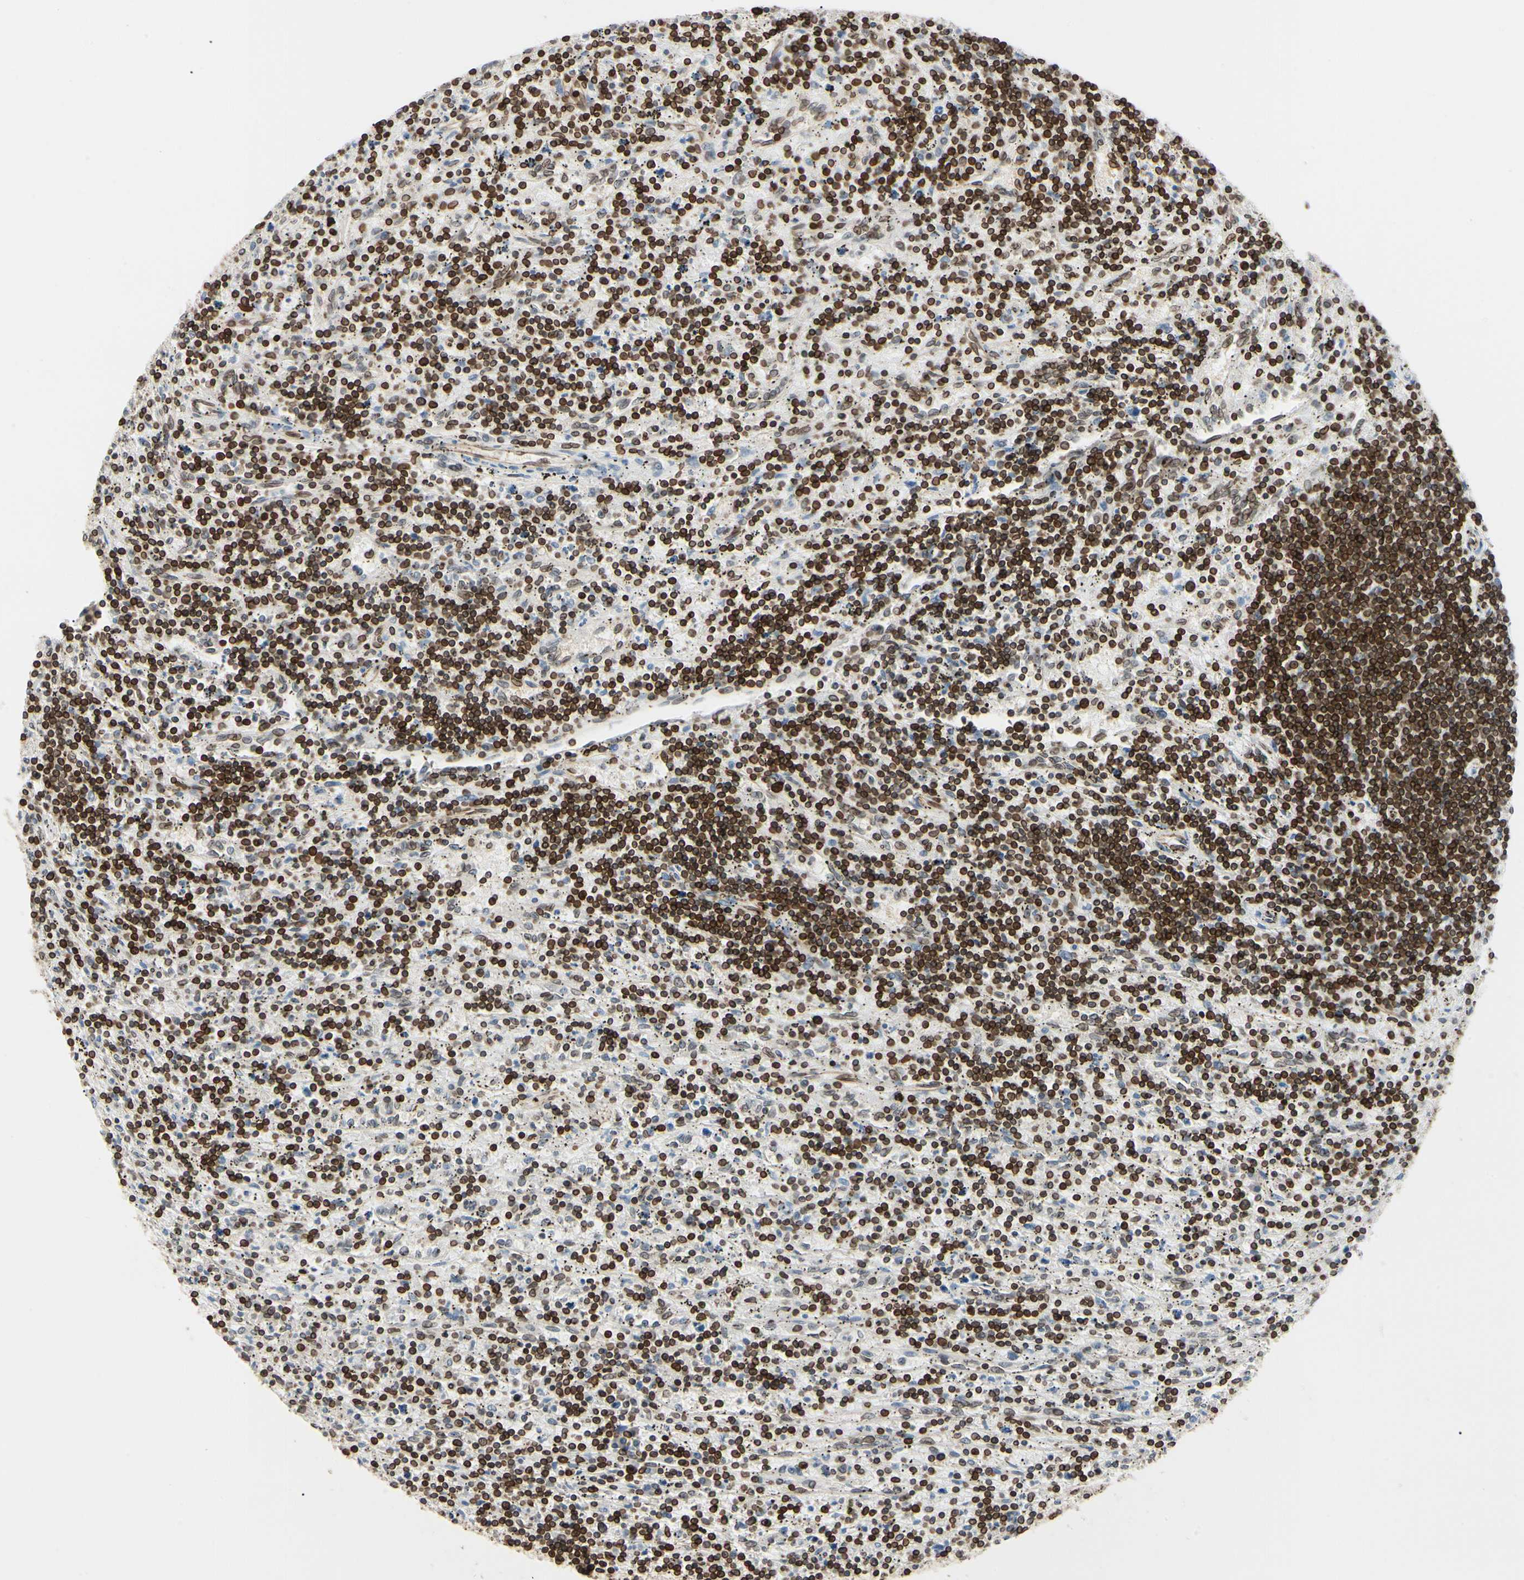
{"staining": {"intensity": "strong", "quantity": ">75%", "location": "cytoplasmic/membranous,nuclear"}, "tissue": "lymphoma", "cell_type": "Tumor cells", "image_type": "cancer", "snomed": [{"axis": "morphology", "description": "Malignant lymphoma, non-Hodgkin's type, Low grade"}, {"axis": "topography", "description": "Spleen"}], "caption": "Protein staining of low-grade malignant lymphoma, non-Hodgkin's type tissue reveals strong cytoplasmic/membranous and nuclear staining in about >75% of tumor cells. Using DAB (brown) and hematoxylin (blue) stains, captured at high magnification using brightfield microscopy.", "gene": "TMPO", "patient": {"sex": "male", "age": 76}}